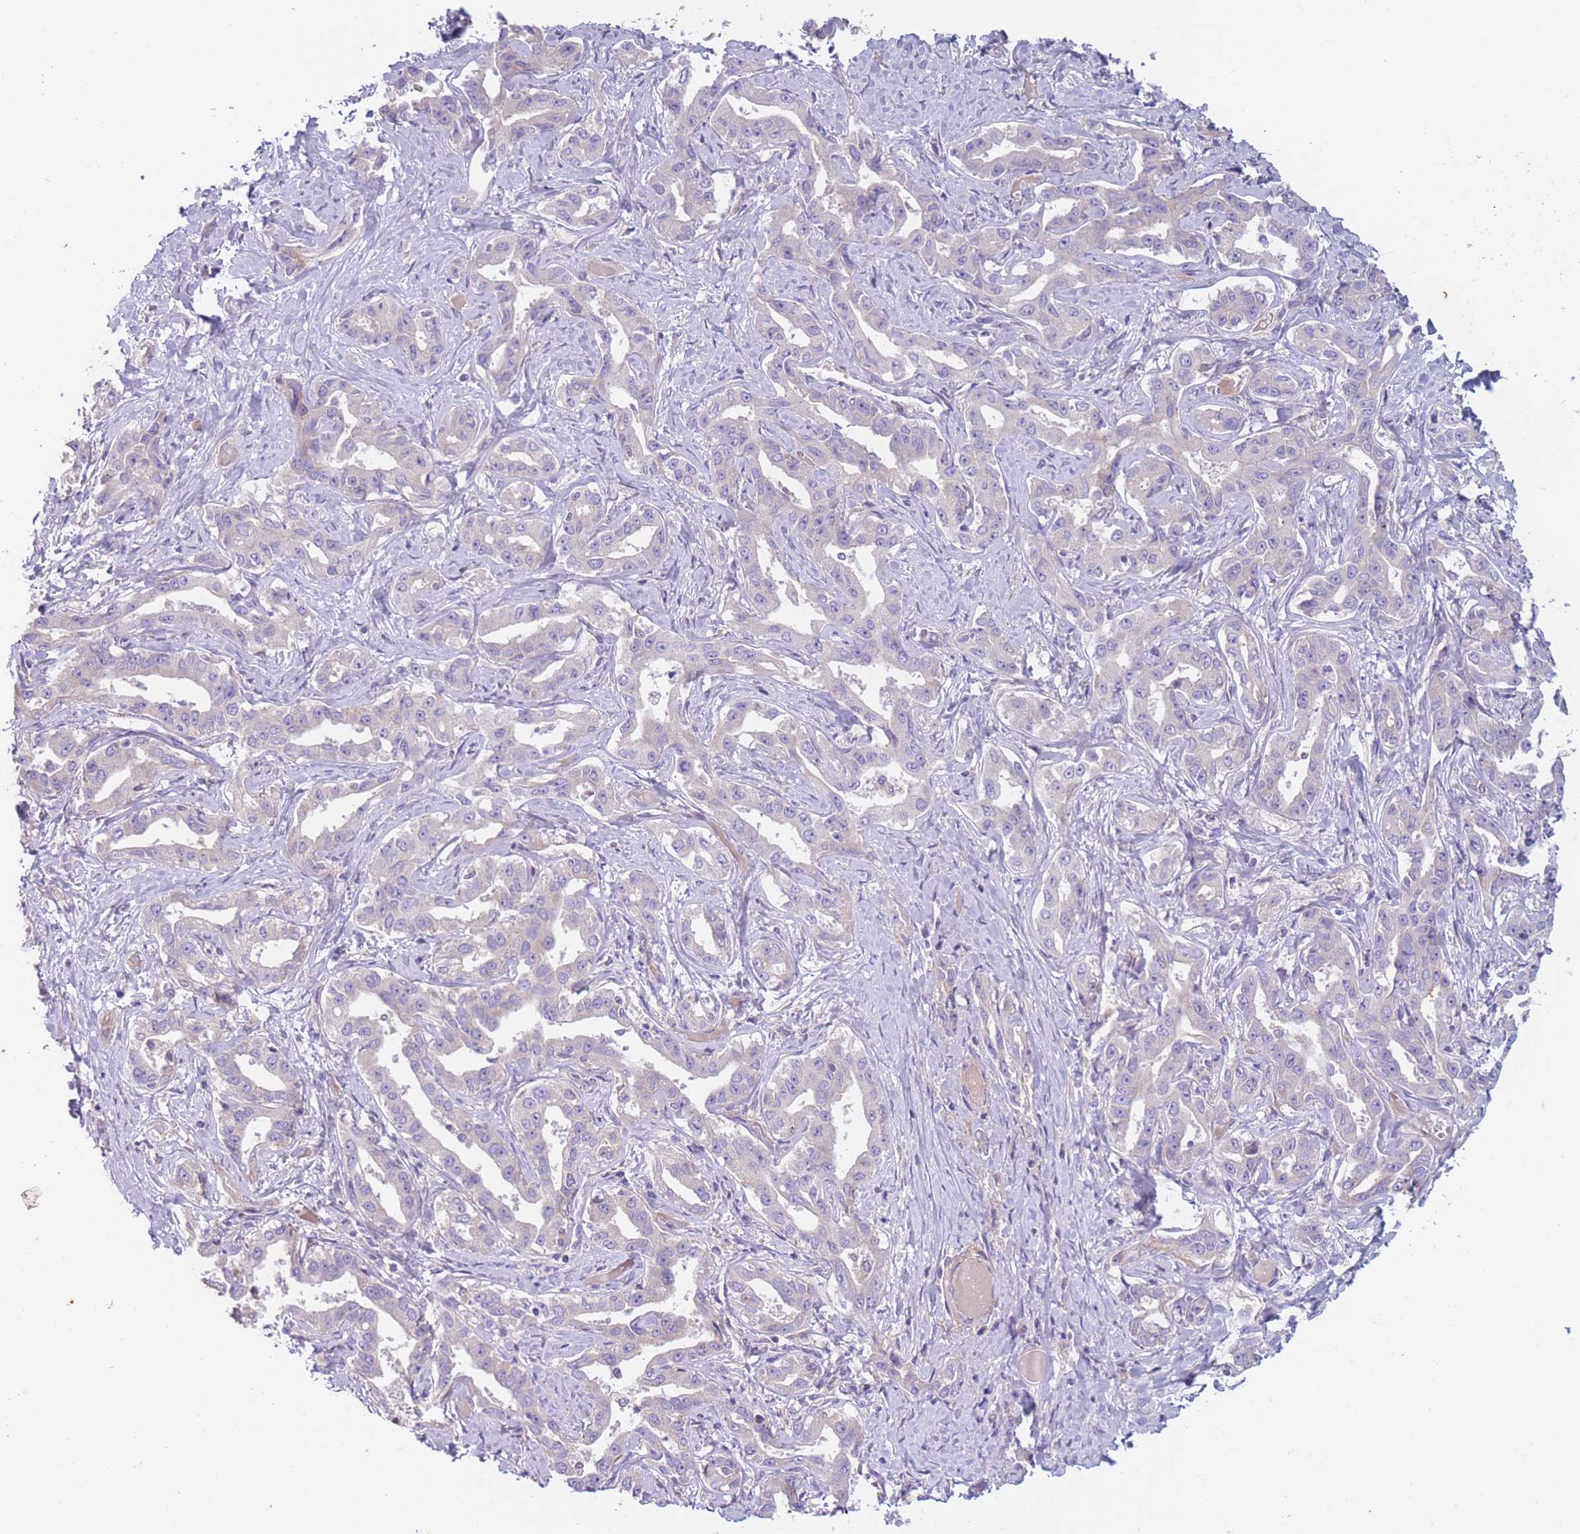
{"staining": {"intensity": "negative", "quantity": "none", "location": "none"}, "tissue": "liver cancer", "cell_type": "Tumor cells", "image_type": "cancer", "snomed": [{"axis": "morphology", "description": "Cholangiocarcinoma"}, {"axis": "topography", "description": "Liver"}], "caption": "IHC of liver cholangiocarcinoma displays no expression in tumor cells.", "gene": "WDR93", "patient": {"sex": "male", "age": 59}}